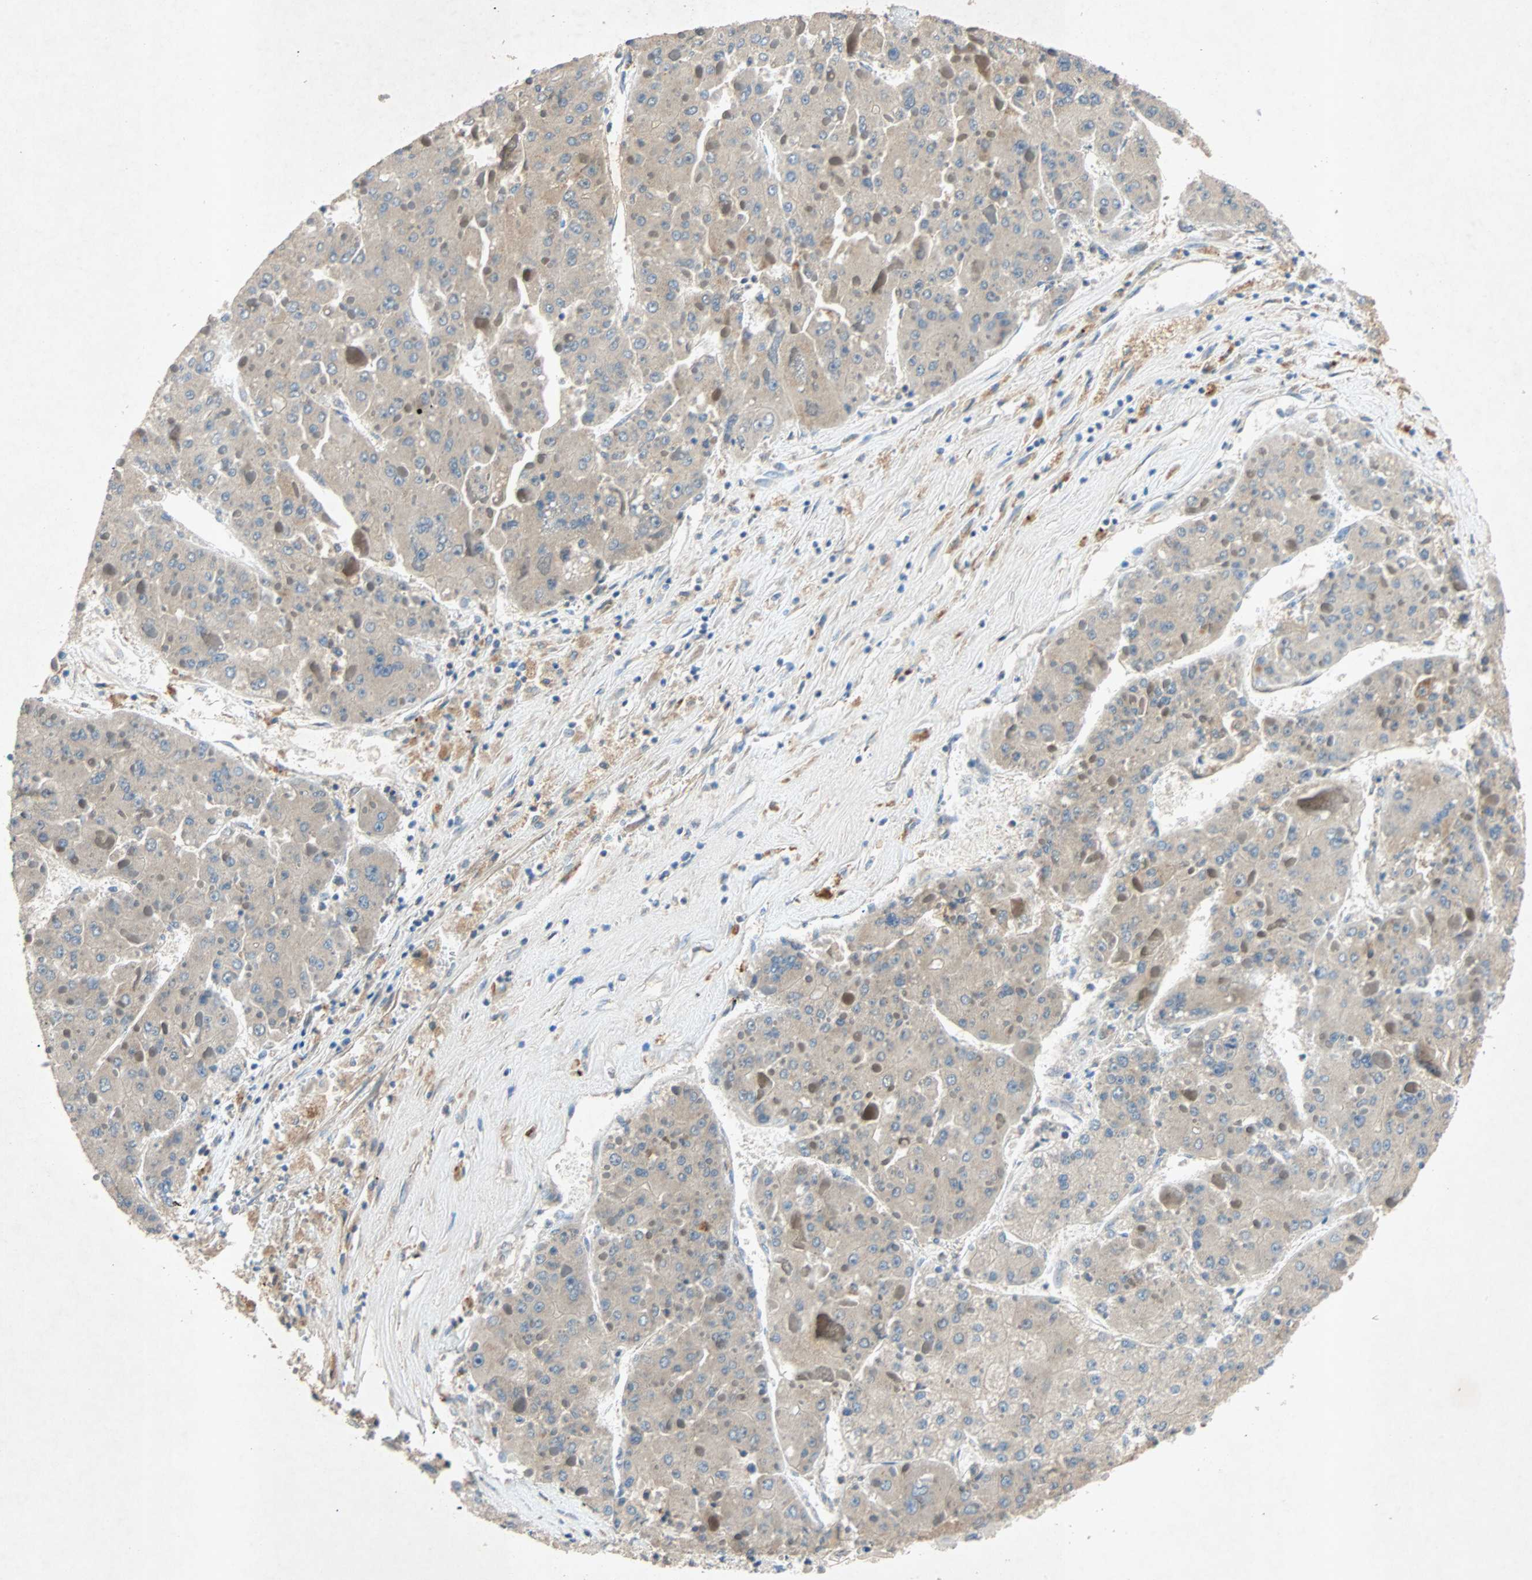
{"staining": {"intensity": "weak", "quantity": ">75%", "location": "cytoplasmic/membranous"}, "tissue": "liver cancer", "cell_type": "Tumor cells", "image_type": "cancer", "snomed": [{"axis": "morphology", "description": "Carcinoma, Hepatocellular, NOS"}, {"axis": "topography", "description": "Liver"}], "caption": "IHC of liver hepatocellular carcinoma exhibits low levels of weak cytoplasmic/membranous expression in approximately >75% of tumor cells. Immunohistochemistry stains the protein in brown and the nuclei are stained blue.", "gene": "XYLT1", "patient": {"sex": "female", "age": 73}}